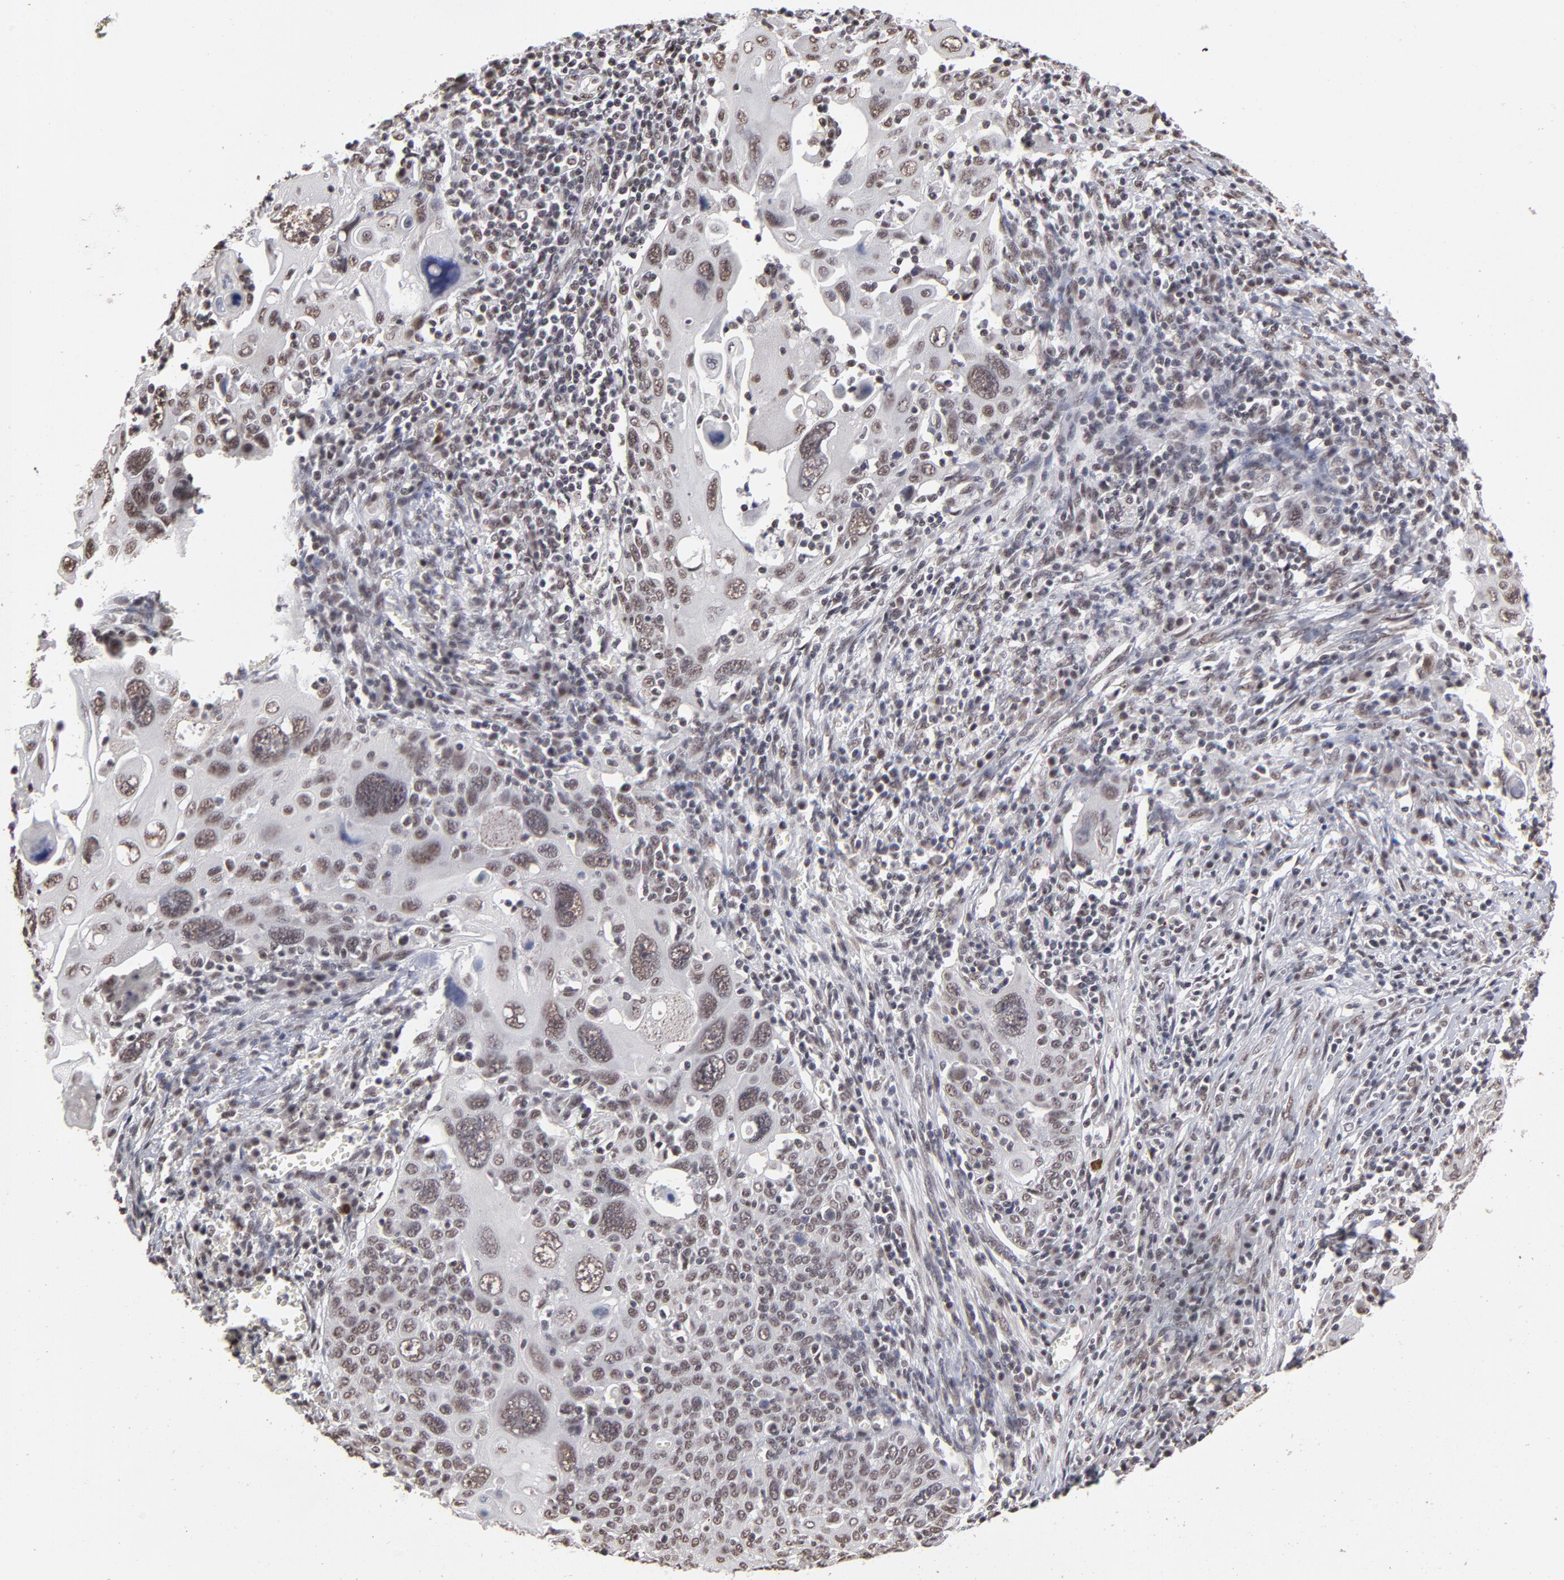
{"staining": {"intensity": "weak", "quantity": "<25%", "location": "nuclear"}, "tissue": "cervical cancer", "cell_type": "Tumor cells", "image_type": "cancer", "snomed": [{"axis": "morphology", "description": "Squamous cell carcinoma, NOS"}, {"axis": "topography", "description": "Cervix"}], "caption": "Immunohistochemical staining of human squamous cell carcinoma (cervical) exhibits no significant positivity in tumor cells. (Stains: DAB (3,3'-diaminobenzidine) immunohistochemistry (IHC) with hematoxylin counter stain, Microscopy: brightfield microscopy at high magnification).", "gene": "ZNF3", "patient": {"sex": "female", "age": 54}}